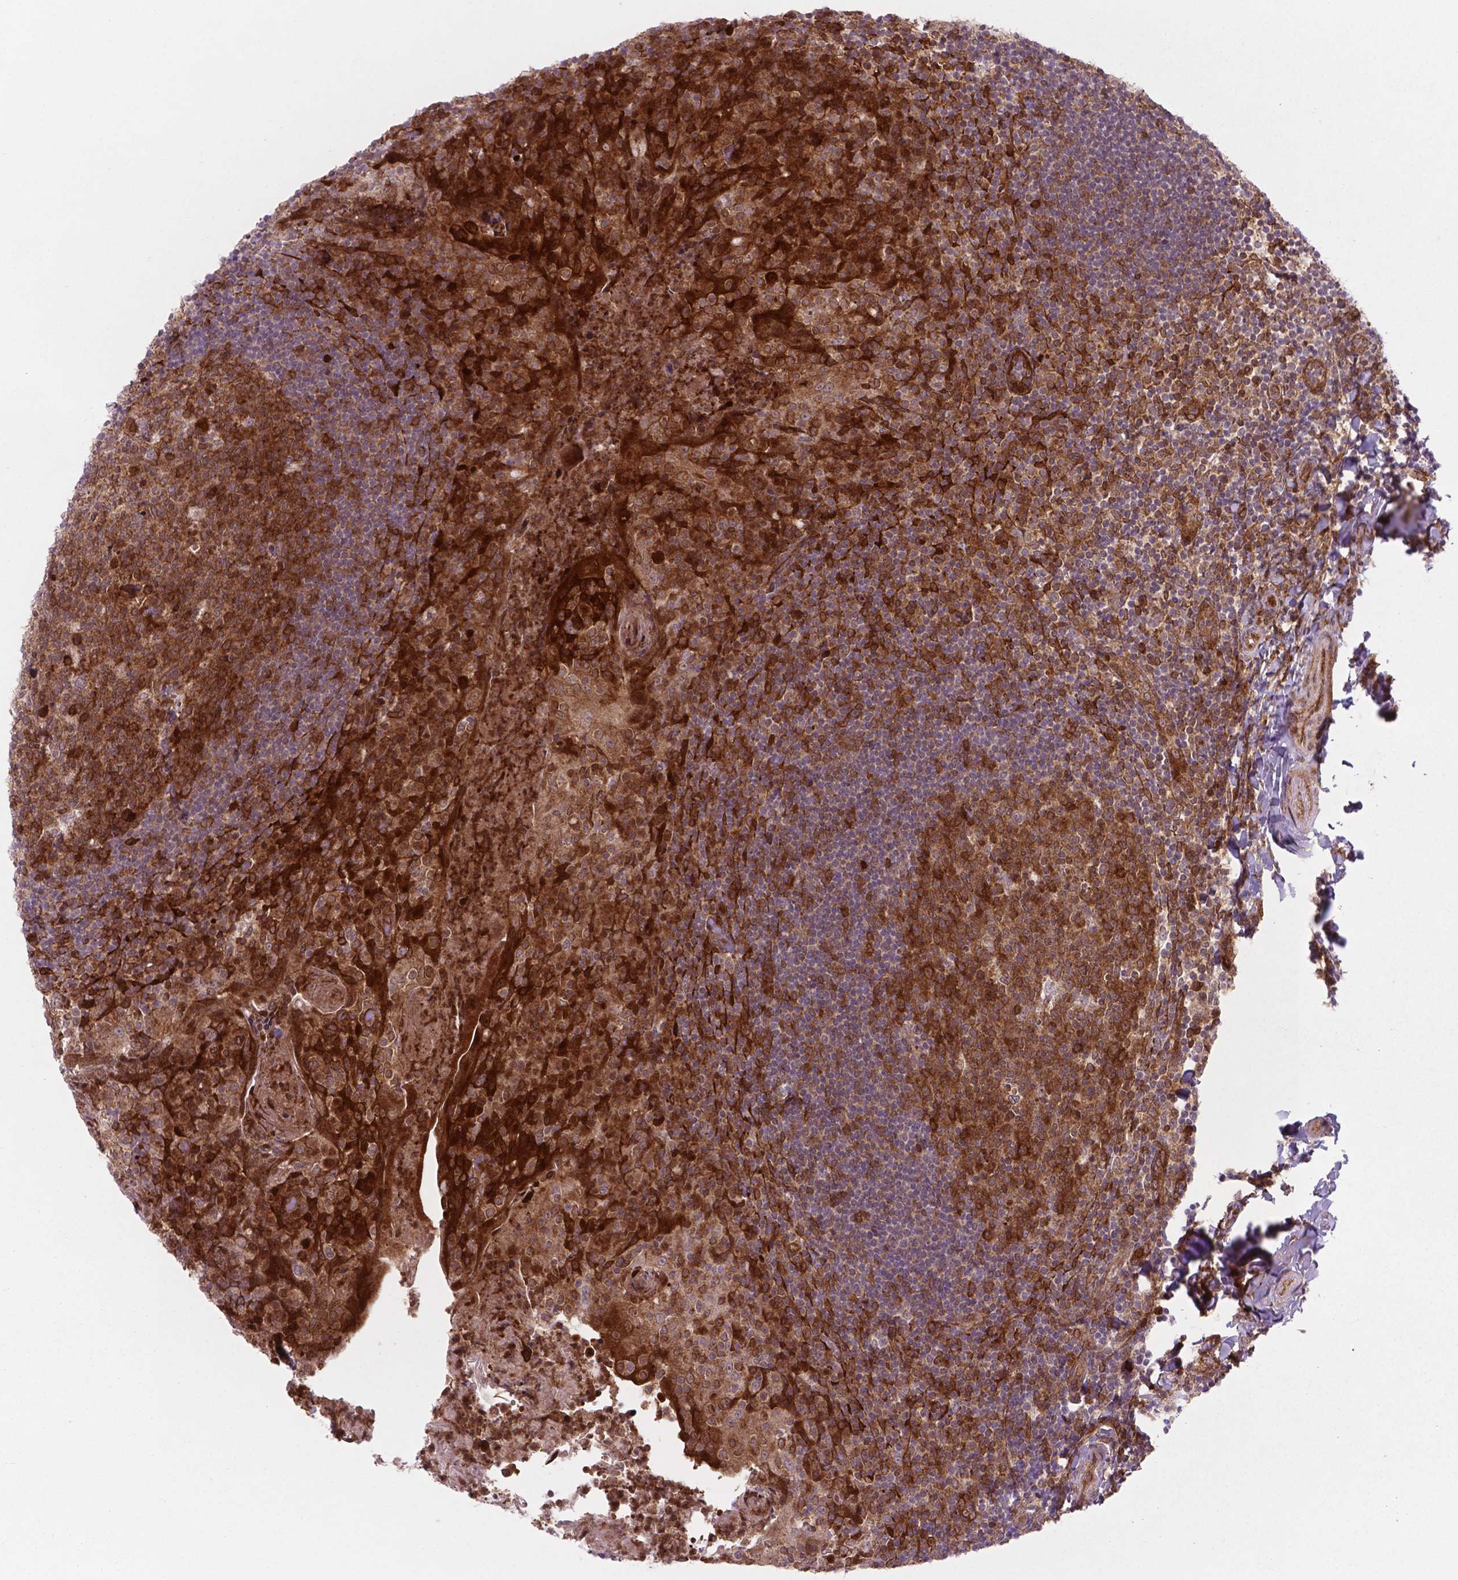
{"staining": {"intensity": "strong", "quantity": ">75%", "location": "cytoplasmic/membranous"}, "tissue": "tonsil", "cell_type": "Germinal center cells", "image_type": "normal", "snomed": [{"axis": "morphology", "description": "Normal tissue, NOS"}, {"axis": "topography", "description": "Tonsil"}], "caption": "Protein analysis of benign tonsil exhibits strong cytoplasmic/membranous positivity in approximately >75% of germinal center cells.", "gene": "LDHA", "patient": {"sex": "female", "age": 10}}